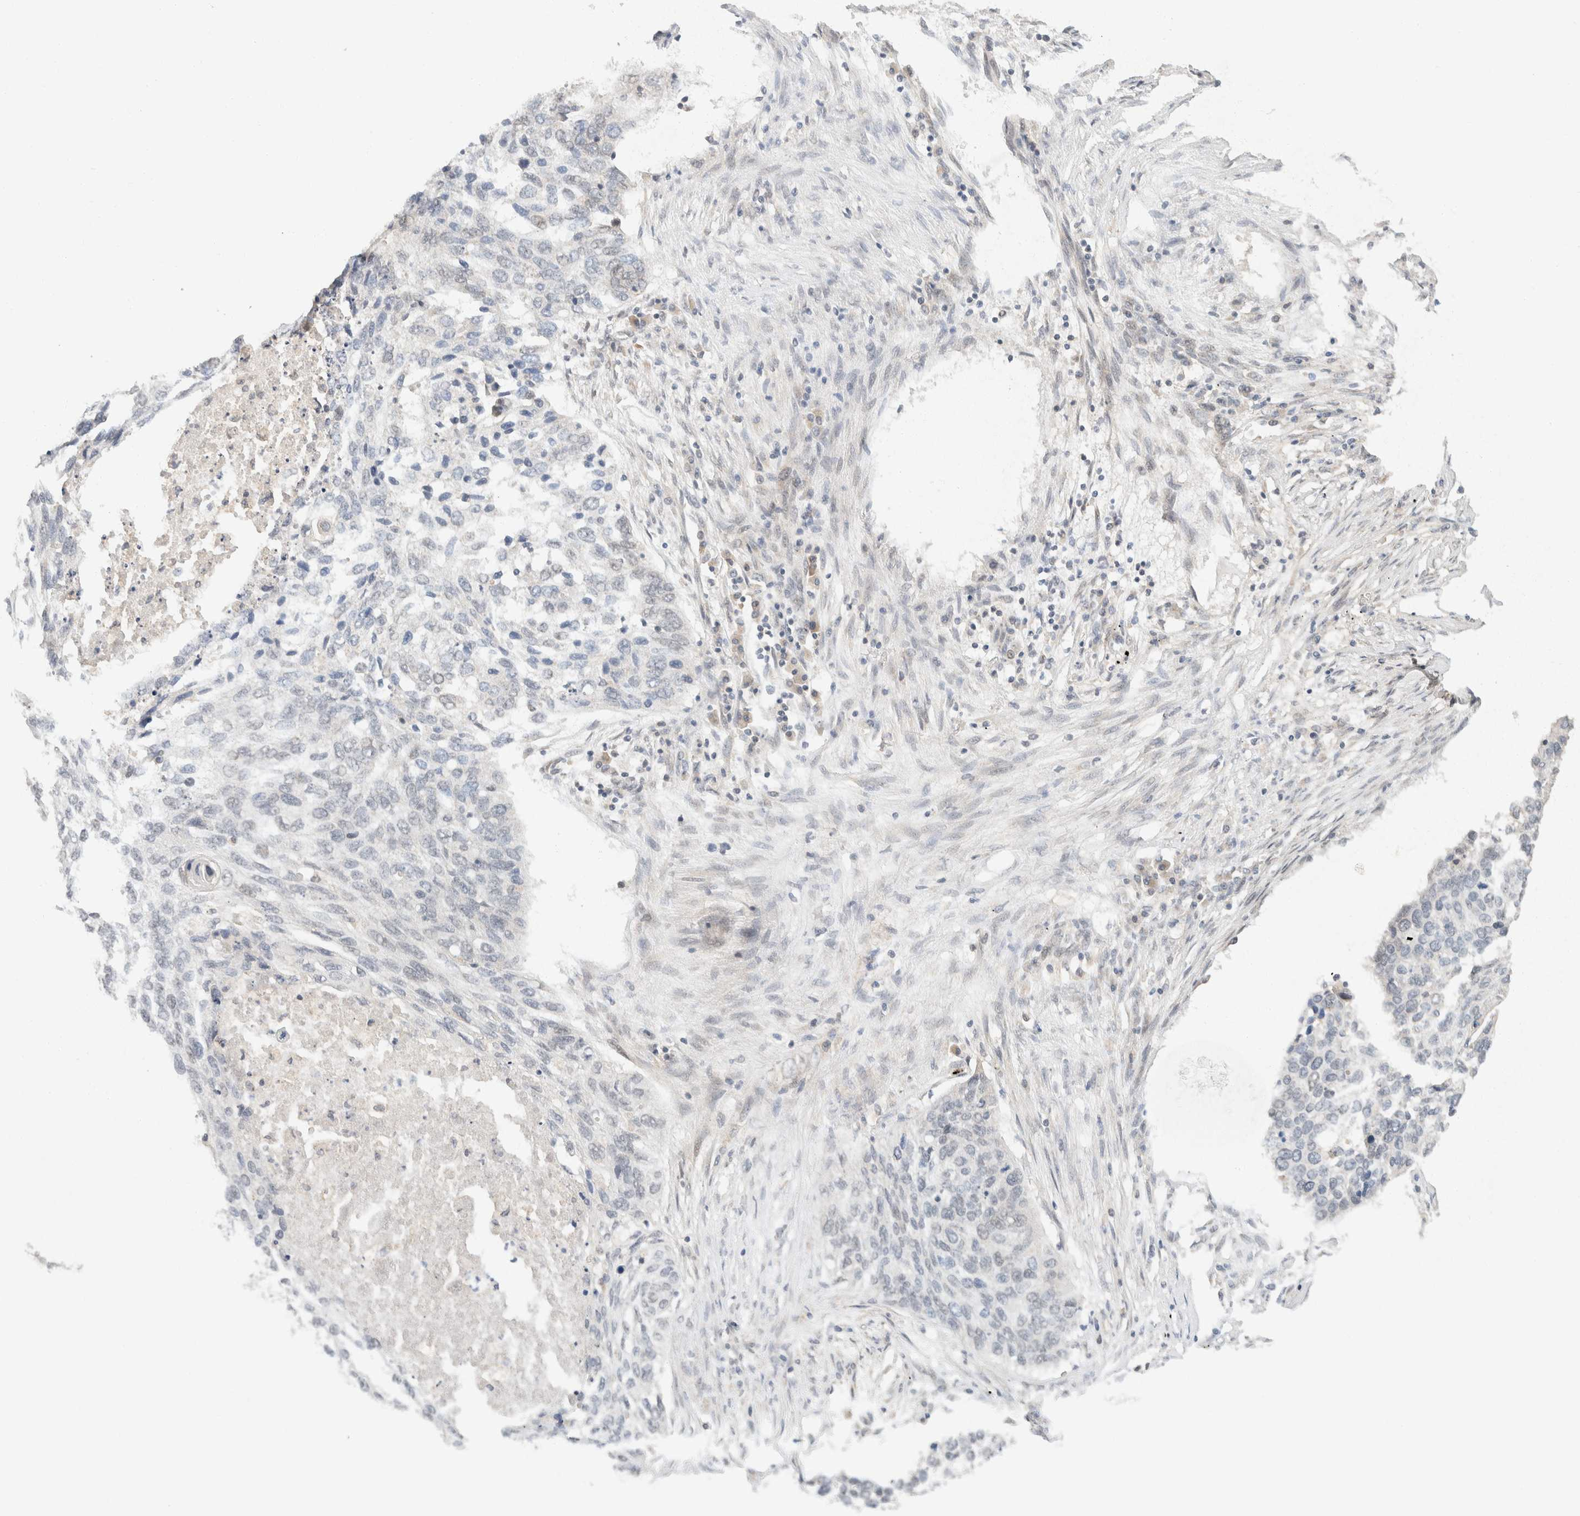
{"staining": {"intensity": "negative", "quantity": "none", "location": "none"}, "tissue": "lung cancer", "cell_type": "Tumor cells", "image_type": "cancer", "snomed": [{"axis": "morphology", "description": "Squamous cell carcinoma, NOS"}, {"axis": "topography", "description": "Lung"}], "caption": "Immunohistochemistry photomicrograph of lung cancer (squamous cell carcinoma) stained for a protein (brown), which exhibits no expression in tumor cells.", "gene": "TACC1", "patient": {"sex": "female", "age": 63}}